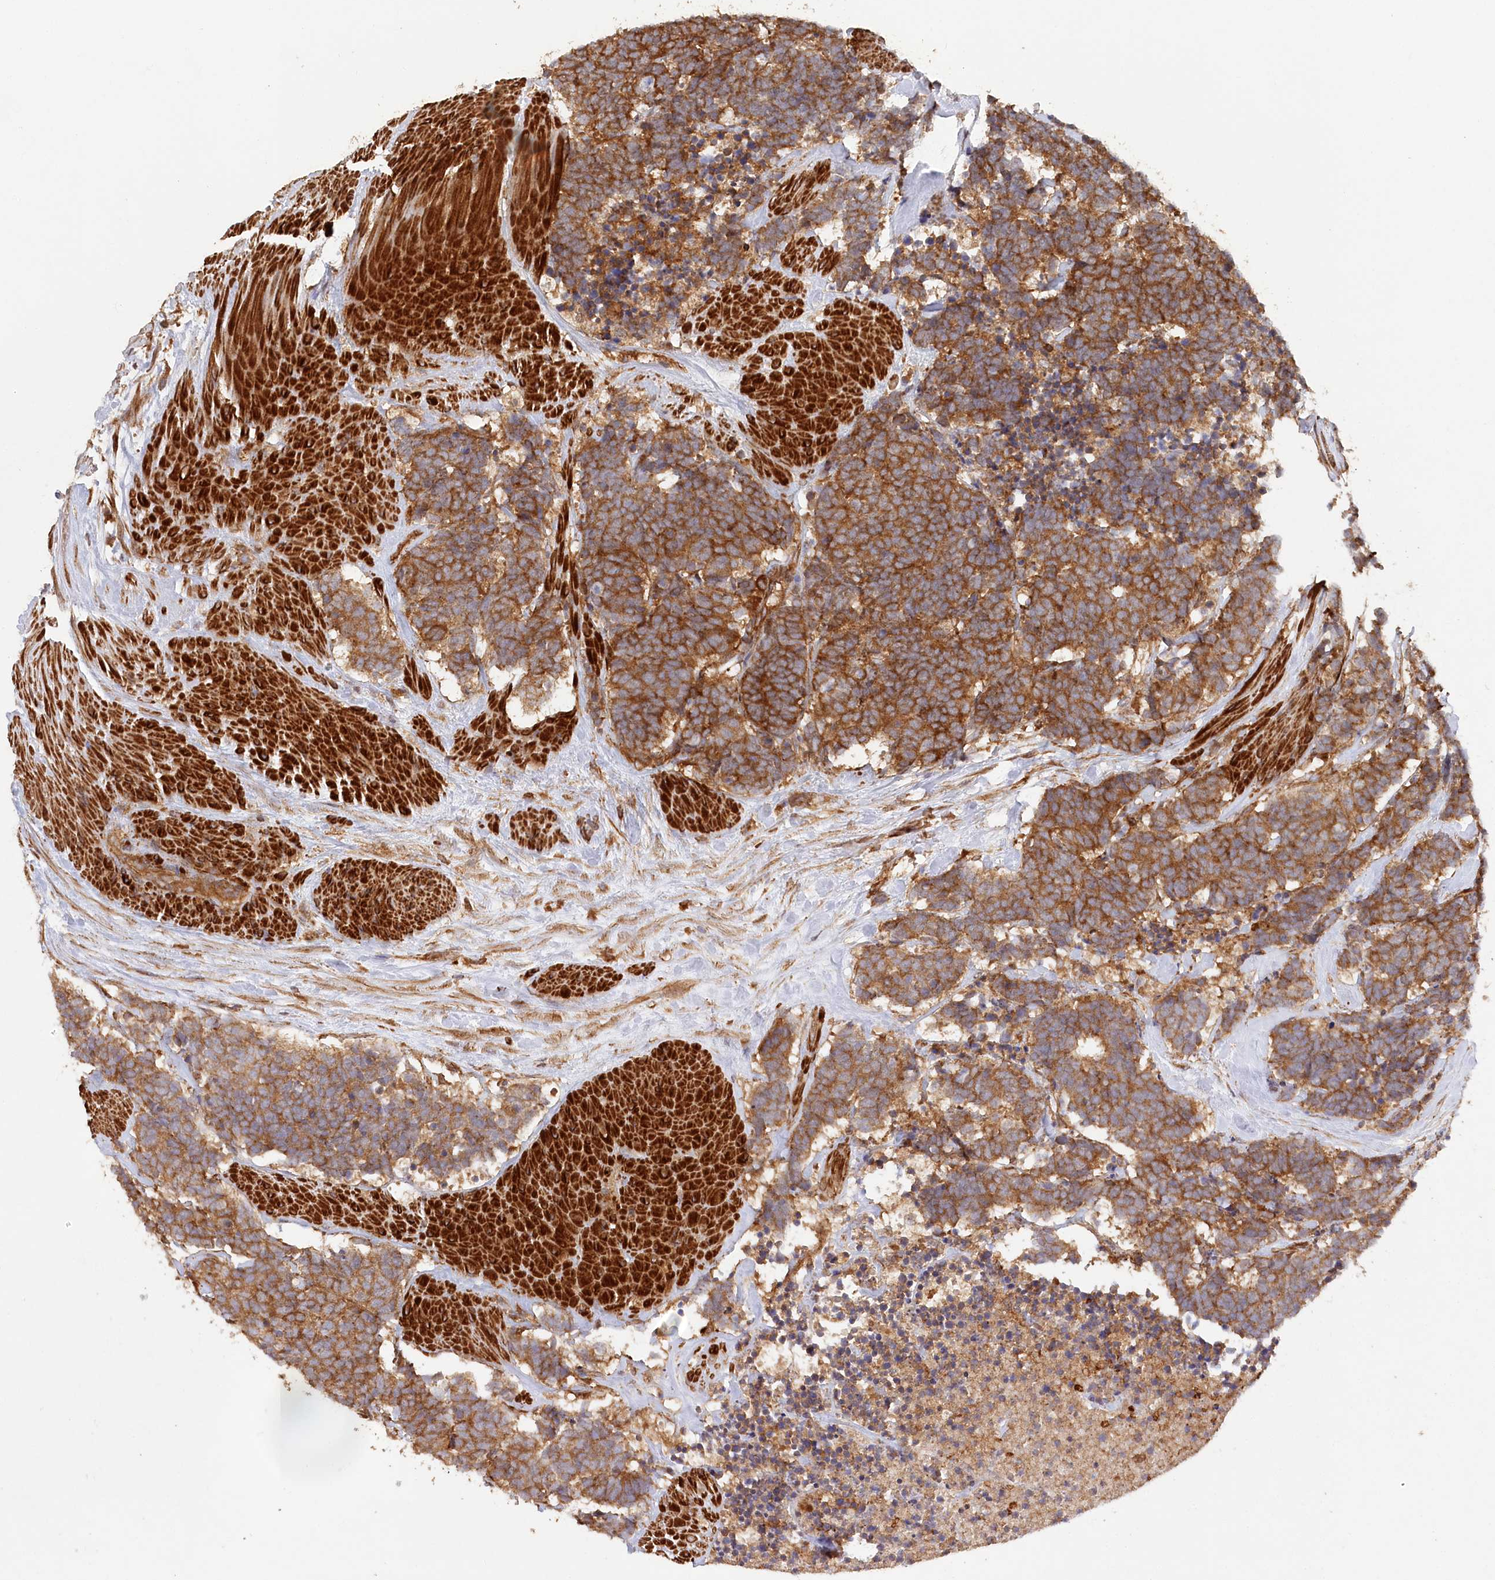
{"staining": {"intensity": "strong", "quantity": ">75%", "location": "cytoplasmic/membranous"}, "tissue": "carcinoid", "cell_type": "Tumor cells", "image_type": "cancer", "snomed": [{"axis": "morphology", "description": "Carcinoma, NOS"}, {"axis": "morphology", "description": "Carcinoid, malignant, NOS"}, {"axis": "topography", "description": "Urinary bladder"}], "caption": "Protein staining of carcinoid tissue exhibits strong cytoplasmic/membranous staining in approximately >75% of tumor cells. The staining was performed using DAB to visualize the protein expression in brown, while the nuclei were stained in blue with hematoxylin (Magnification: 20x).", "gene": "PAIP2", "patient": {"sex": "male", "age": 57}}